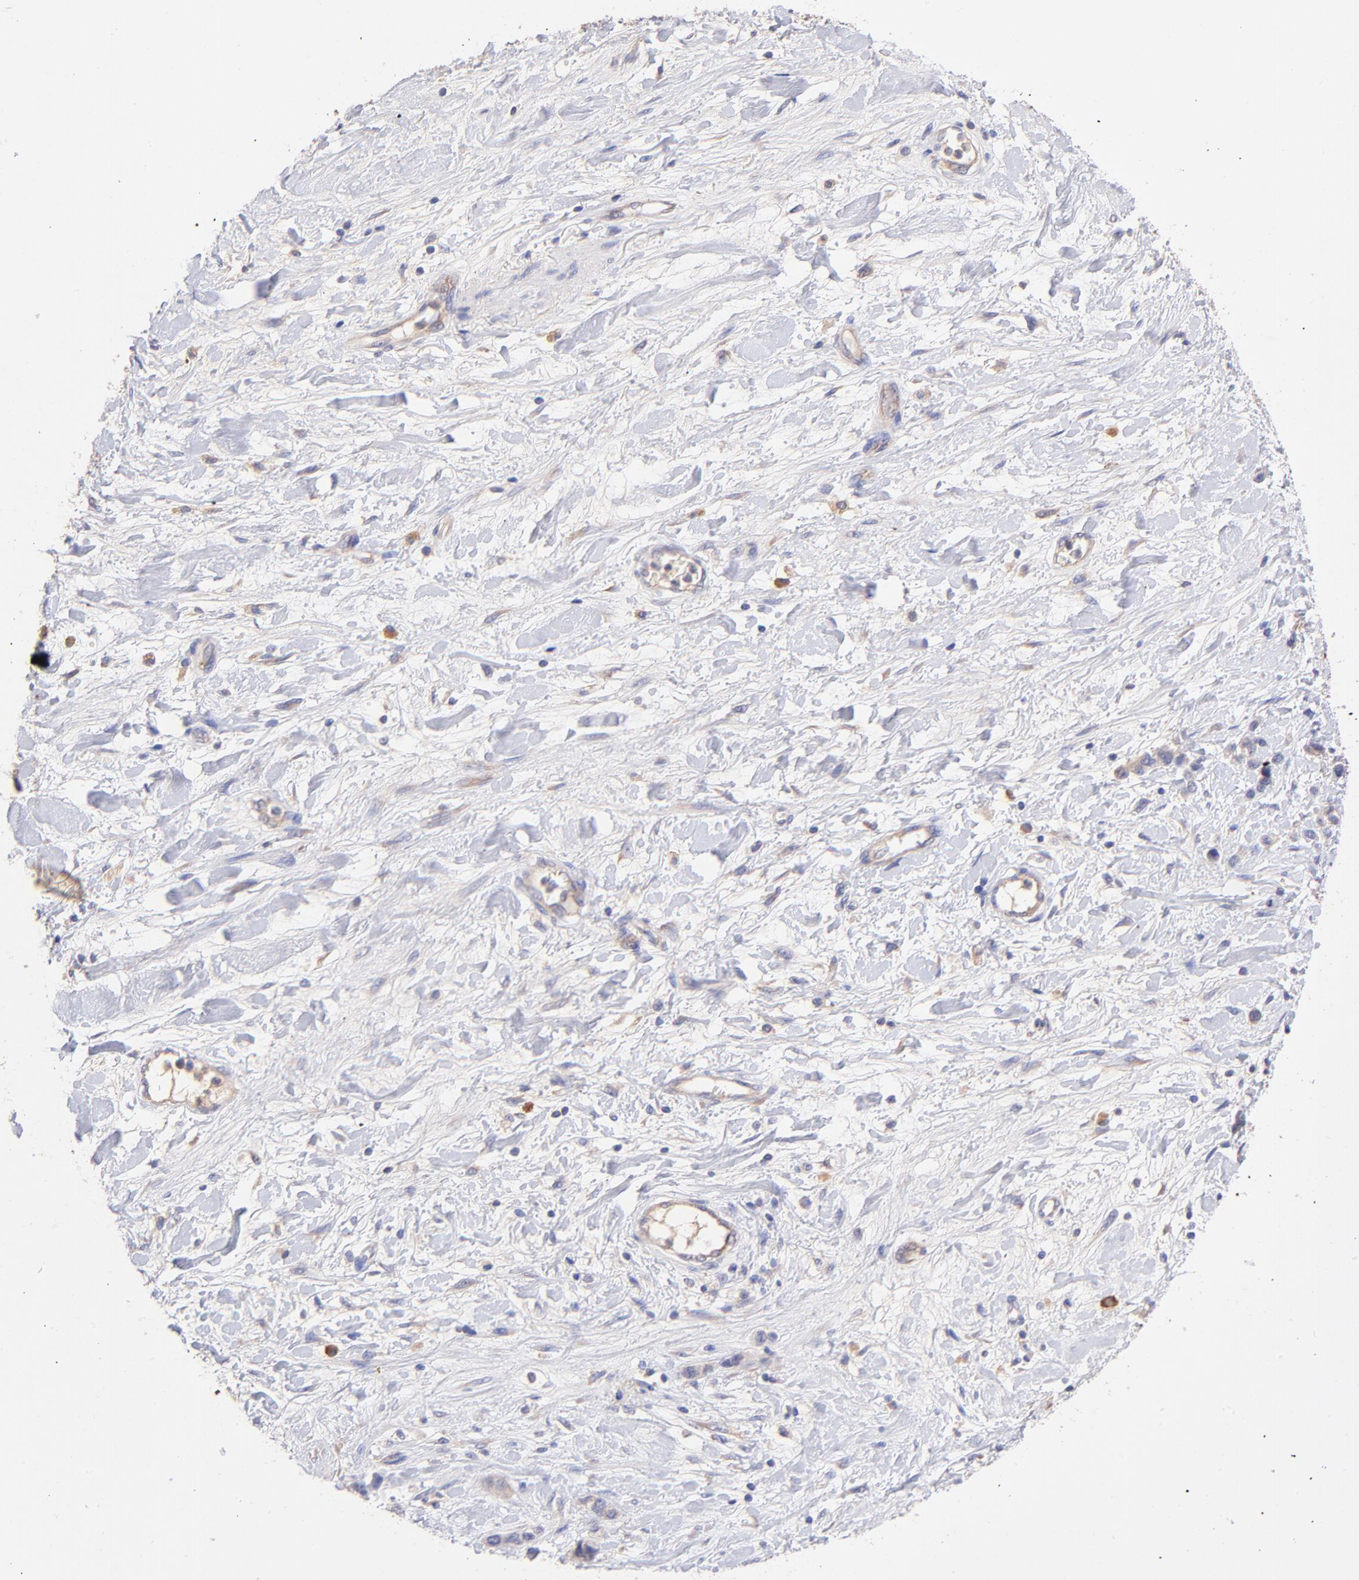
{"staining": {"intensity": "moderate", "quantity": "25%-75%", "location": "cytoplasmic/membranous"}, "tissue": "stomach cancer", "cell_type": "Tumor cells", "image_type": "cancer", "snomed": [{"axis": "morphology", "description": "Normal tissue, NOS"}, {"axis": "morphology", "description": "Adenocarcinoma, NOS"}, {"axis": "morphology", "description": "Adenocarcinoma, High grade"}, {"axis": "topography", "description": "Stomach, upper"}, {"axis": "topography", "description": "Stomach"}], "caption": "Immunohistochemistry (DAB) staining of stomach cancer demonstrates moderate cytoplasmic/membranous protein expression in about 25%-75% of tumor cells. Immunohistochemistry (ihc) stains the protein in brown and the nuclei are stained blue.", "gene": "RPL11", "patient": {"sex": "female", "age": 65}}